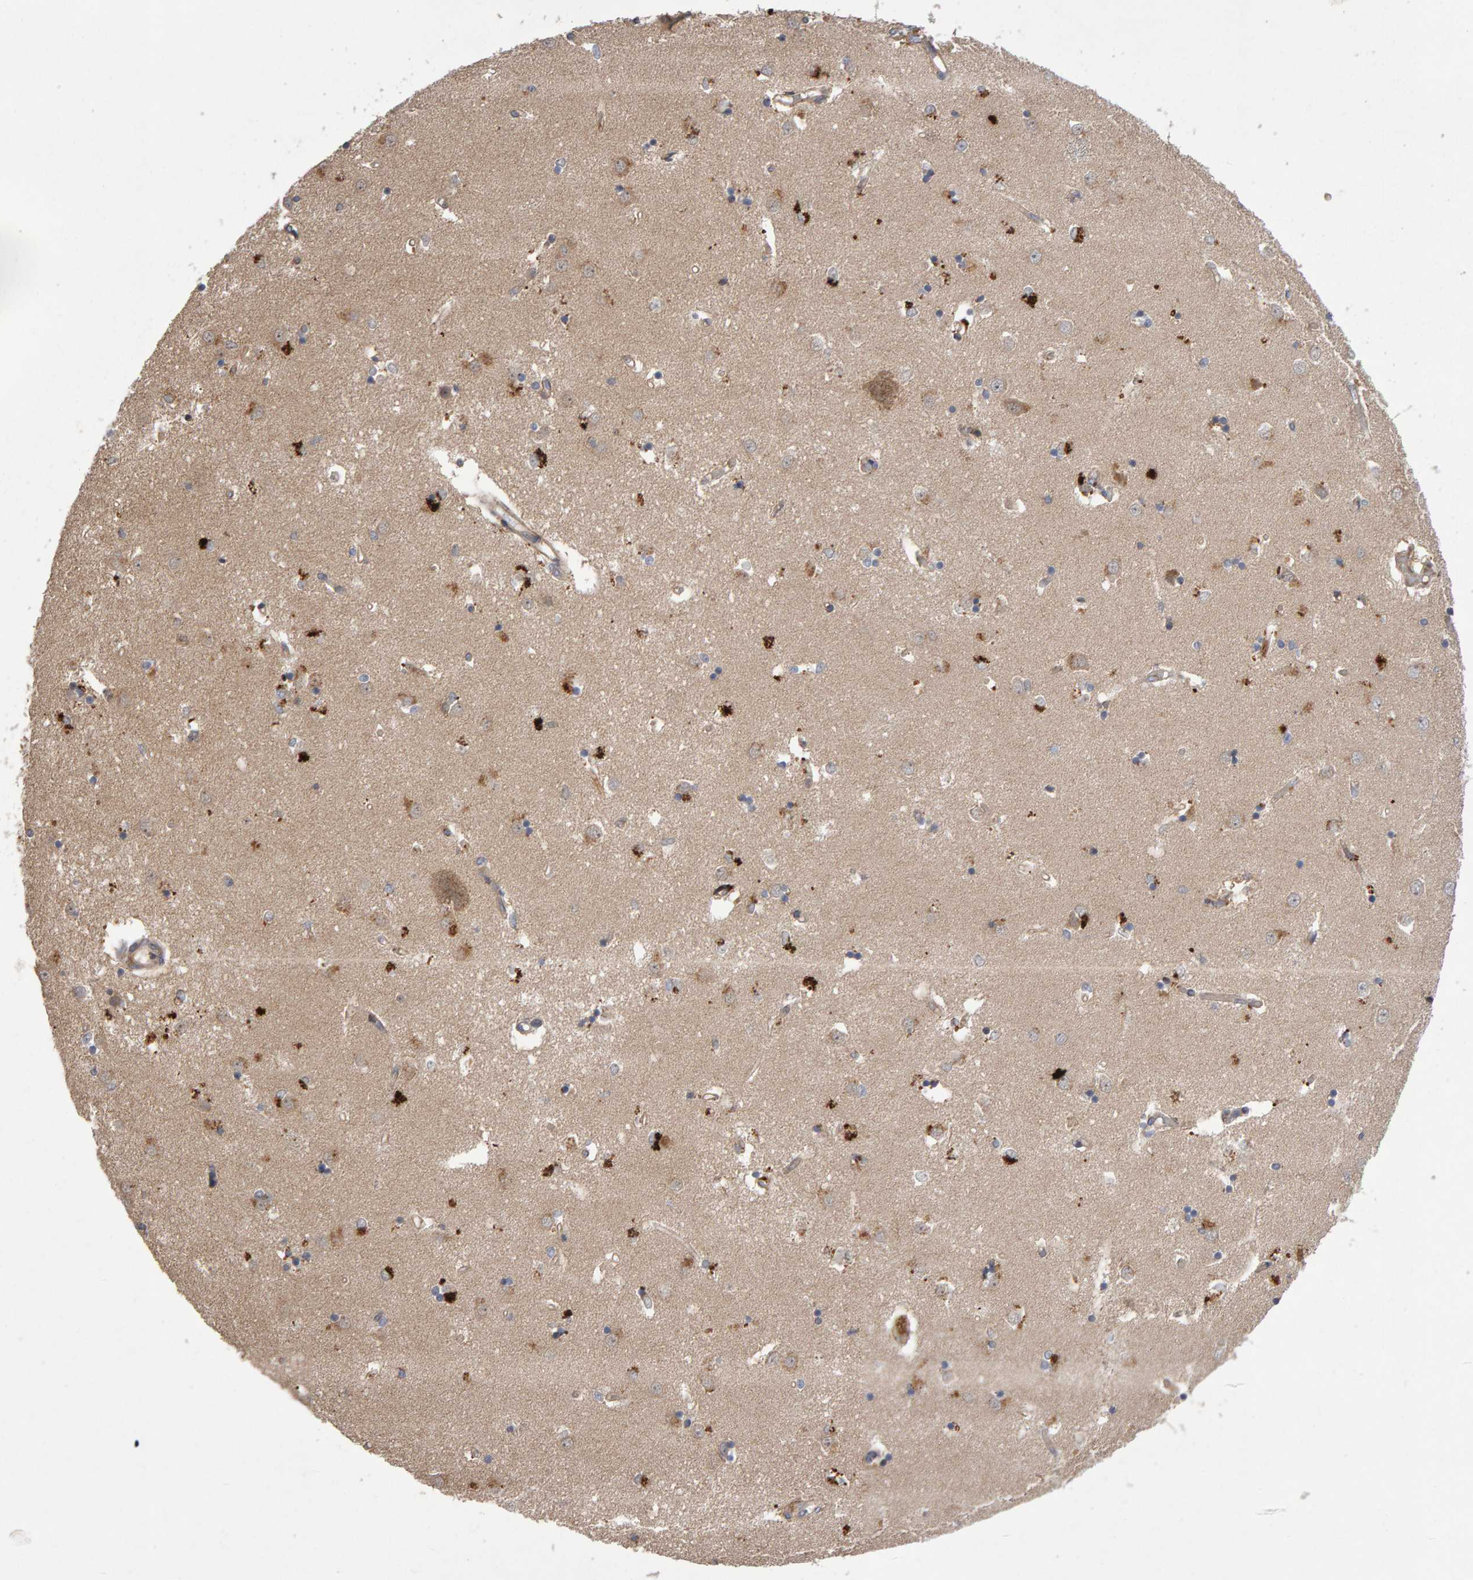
{"staining": {"intensity": "moderate", "quantity": "25%-75%", "location": "cytoplasmic/membranous"}, "tissue": "caudate", "cell_type": "Glial cells", "image_type": "normal", "snomed": [{"axis": "morphology", "description": "Normal tissue, NOS"}, {"axis": "topography", "description": "Lateral ventricle wall"}], "caption": "IHC micrograph of unremarkable caudate stained for a protein (brown), which displays medium levels of moderate cytoplasmic/membranous positivity in about 25%-75% of glial cells.", "gene": "PGS1", "patient": {"sex": "male", "age": 45}}